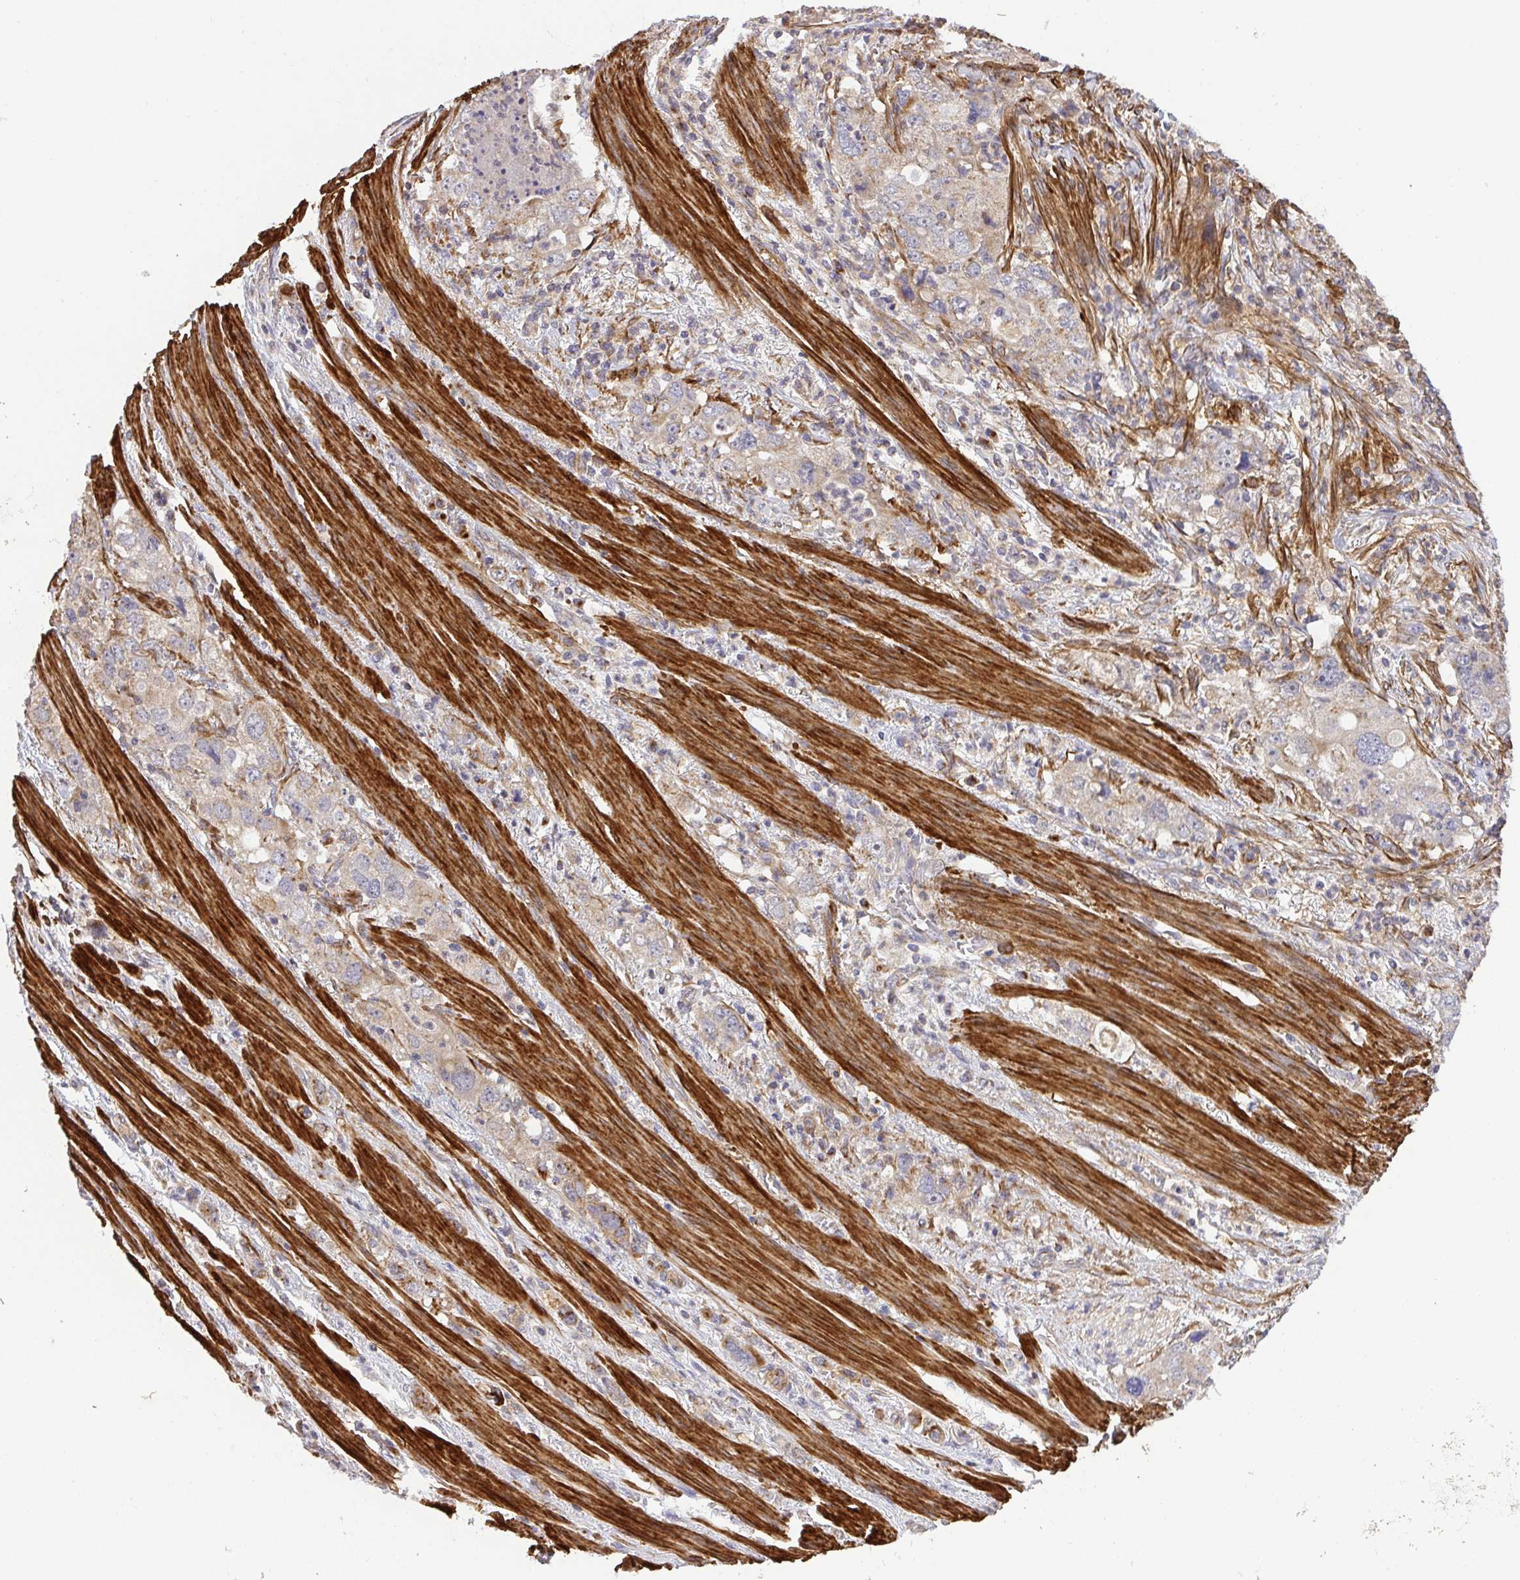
{"staining": {"intensity": "weak", "quantity": "<25%", "location": "cytoplasmic/membranous"}, "tissue": "stomach cancer", "cell_type": "Tumor cells", "image_type": "cancer", "snomed": [{"axis": "morphology", "description": "Adenocarcinoma, NOS"}, {"axis": "topography", "description": "Stomach, upper"}], "caption": "DAB (3,3'-diaminobenzidine) immunohistochemical staining of human adenocarcinoma (stomach) exhibits no significant expression in tumor cells.", "gene": "TM9SF4", "patient": {"sex": "male", "age": 75}}